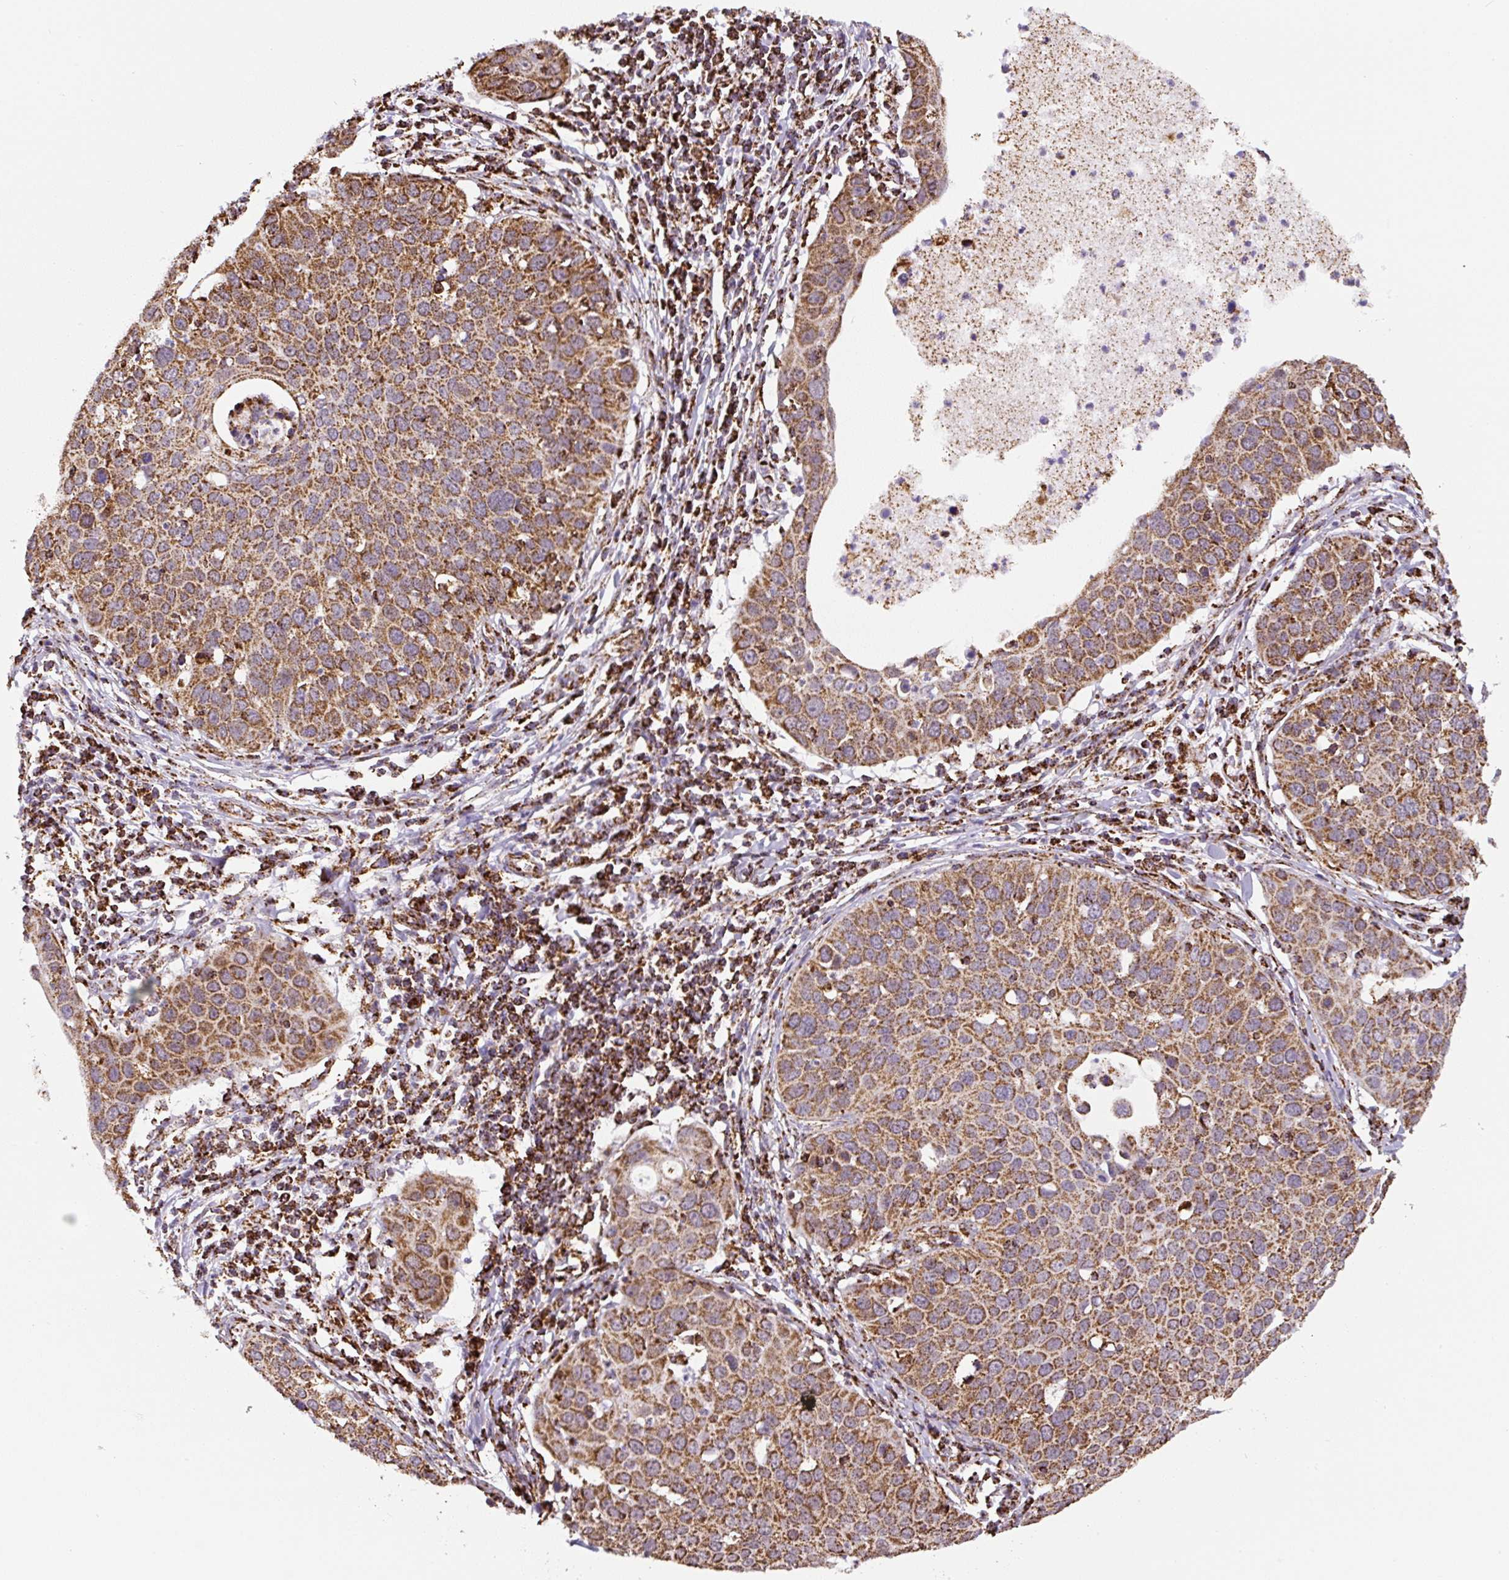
{"staining": {"intensity": "moderate", "quantity": ">75%", "location": "cytoplasmic/membranous"}, "tissue": "cervical cancer", "cell_type": "Tumor cells", "image_type": "cancer", "snomed": [{"axis": "morphology", "description": "Squamous cell carcinoma, NOS"}, {"axis": "topography", "description": "Cervix"}], "caption": "A micrograph of cervical cancer stained for a protein shows moderate cytoplasmic/membranous brown staining in tumor cells. (brown staining indicates protein expression, while blue staining denotes nuclei).", "gene": "ATP5F1A", "patient": {"sex": "female", "age": 36}}